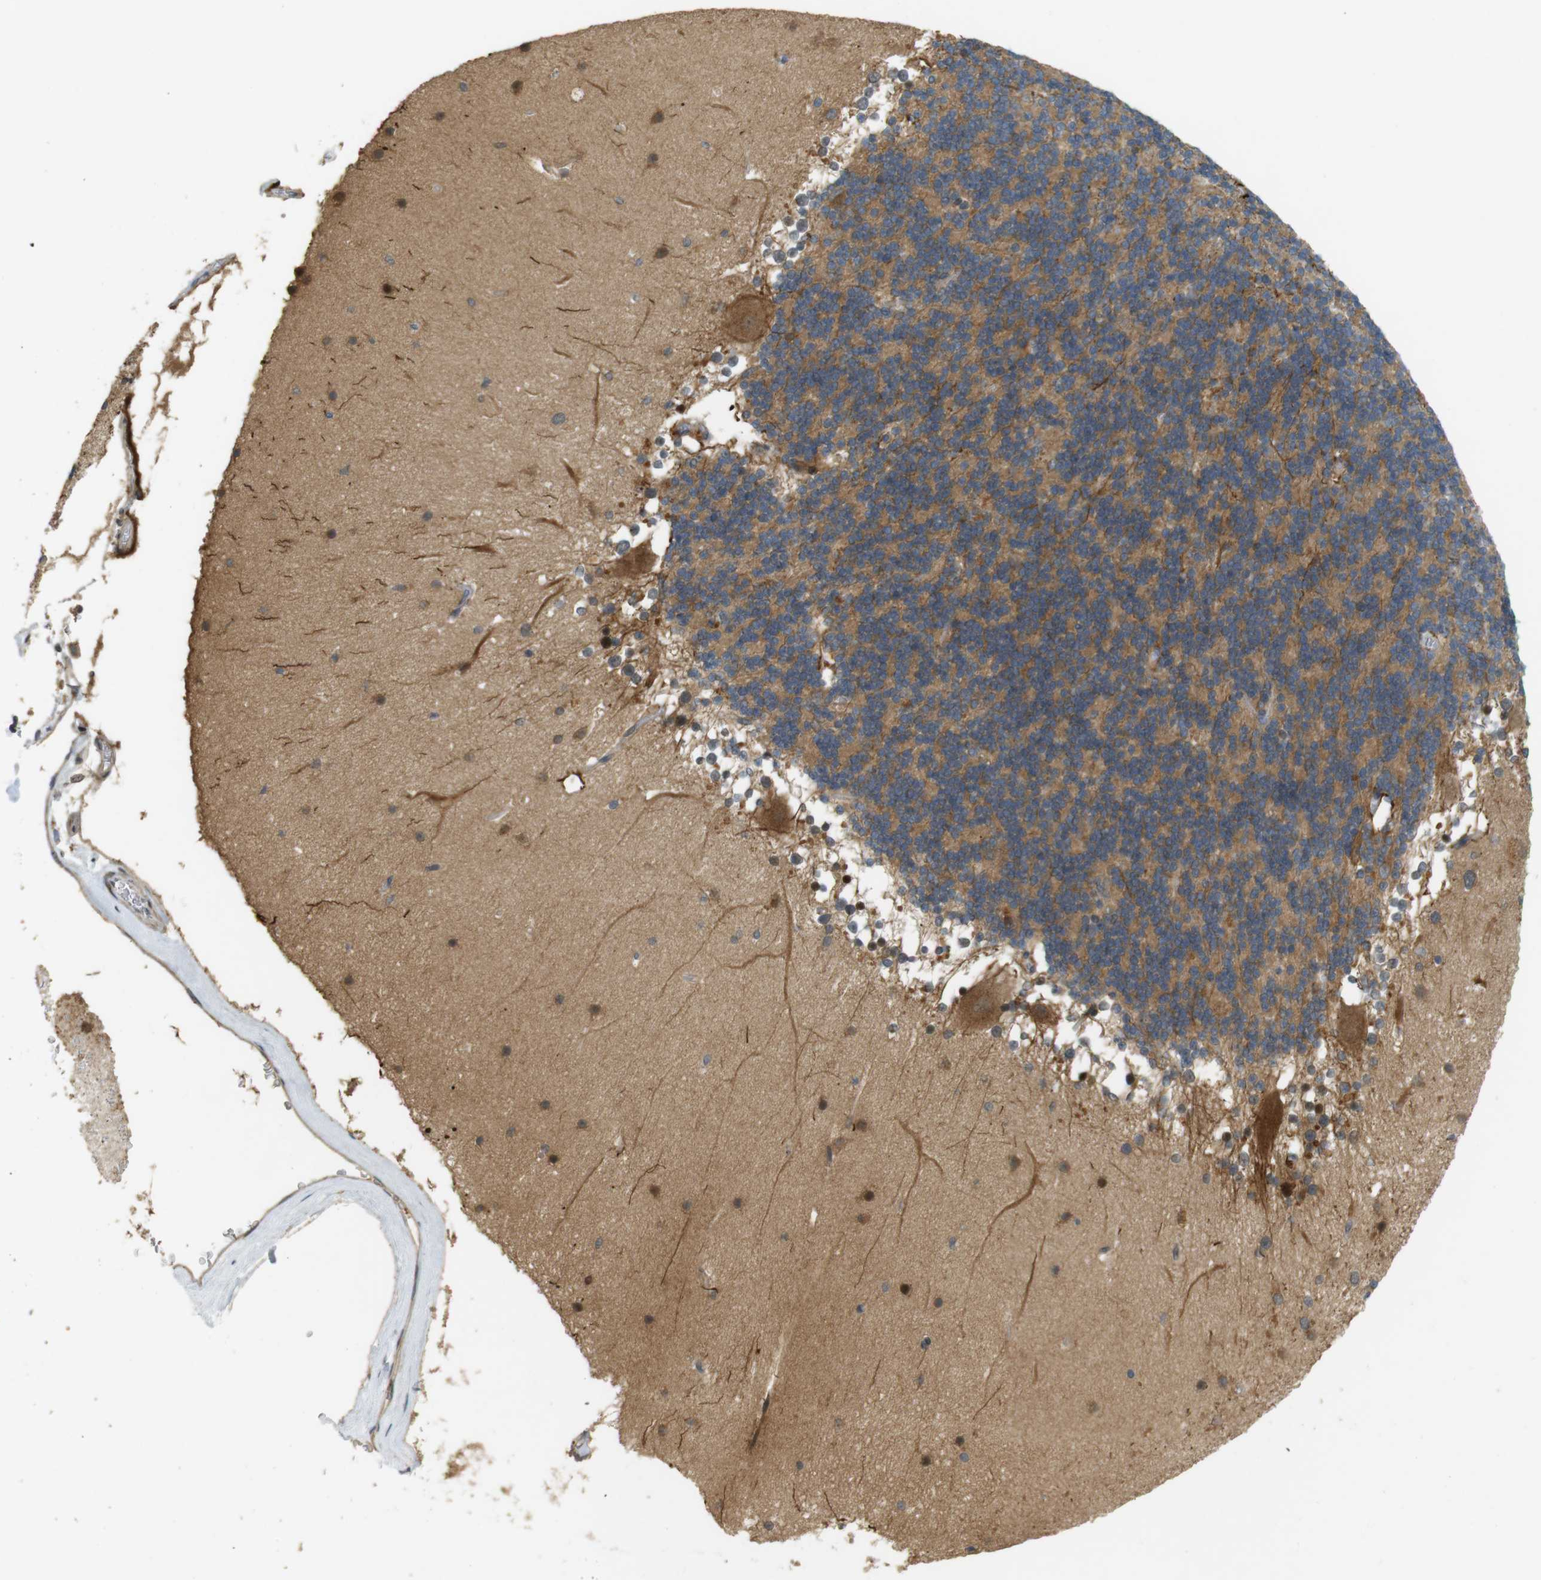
{"staining": {"intensity": "moderate", "quantity": "<25%", "location": "cytoplasmic/membranous"}, "tissue": "cerebellum", "cell_type": "Cells in granular layer", "image_type": "normal", "snomed": [{"axis": "morphology", "description": "Normal tissue, NOS"}, {"axis": "topography", "description": "Cerebellum"}], "caption": "An immunohistochemistry micrograph of normal tissue is shown. Protein staining in brown shows moderate cytoplasmic/membranous positivity in cerebellum within cells in granular layer. (brown staining indicates protein expression, while blue staining denotes nuclei).", "gene": "TMX3", "patient": {"sex": "female", "age": 19}}